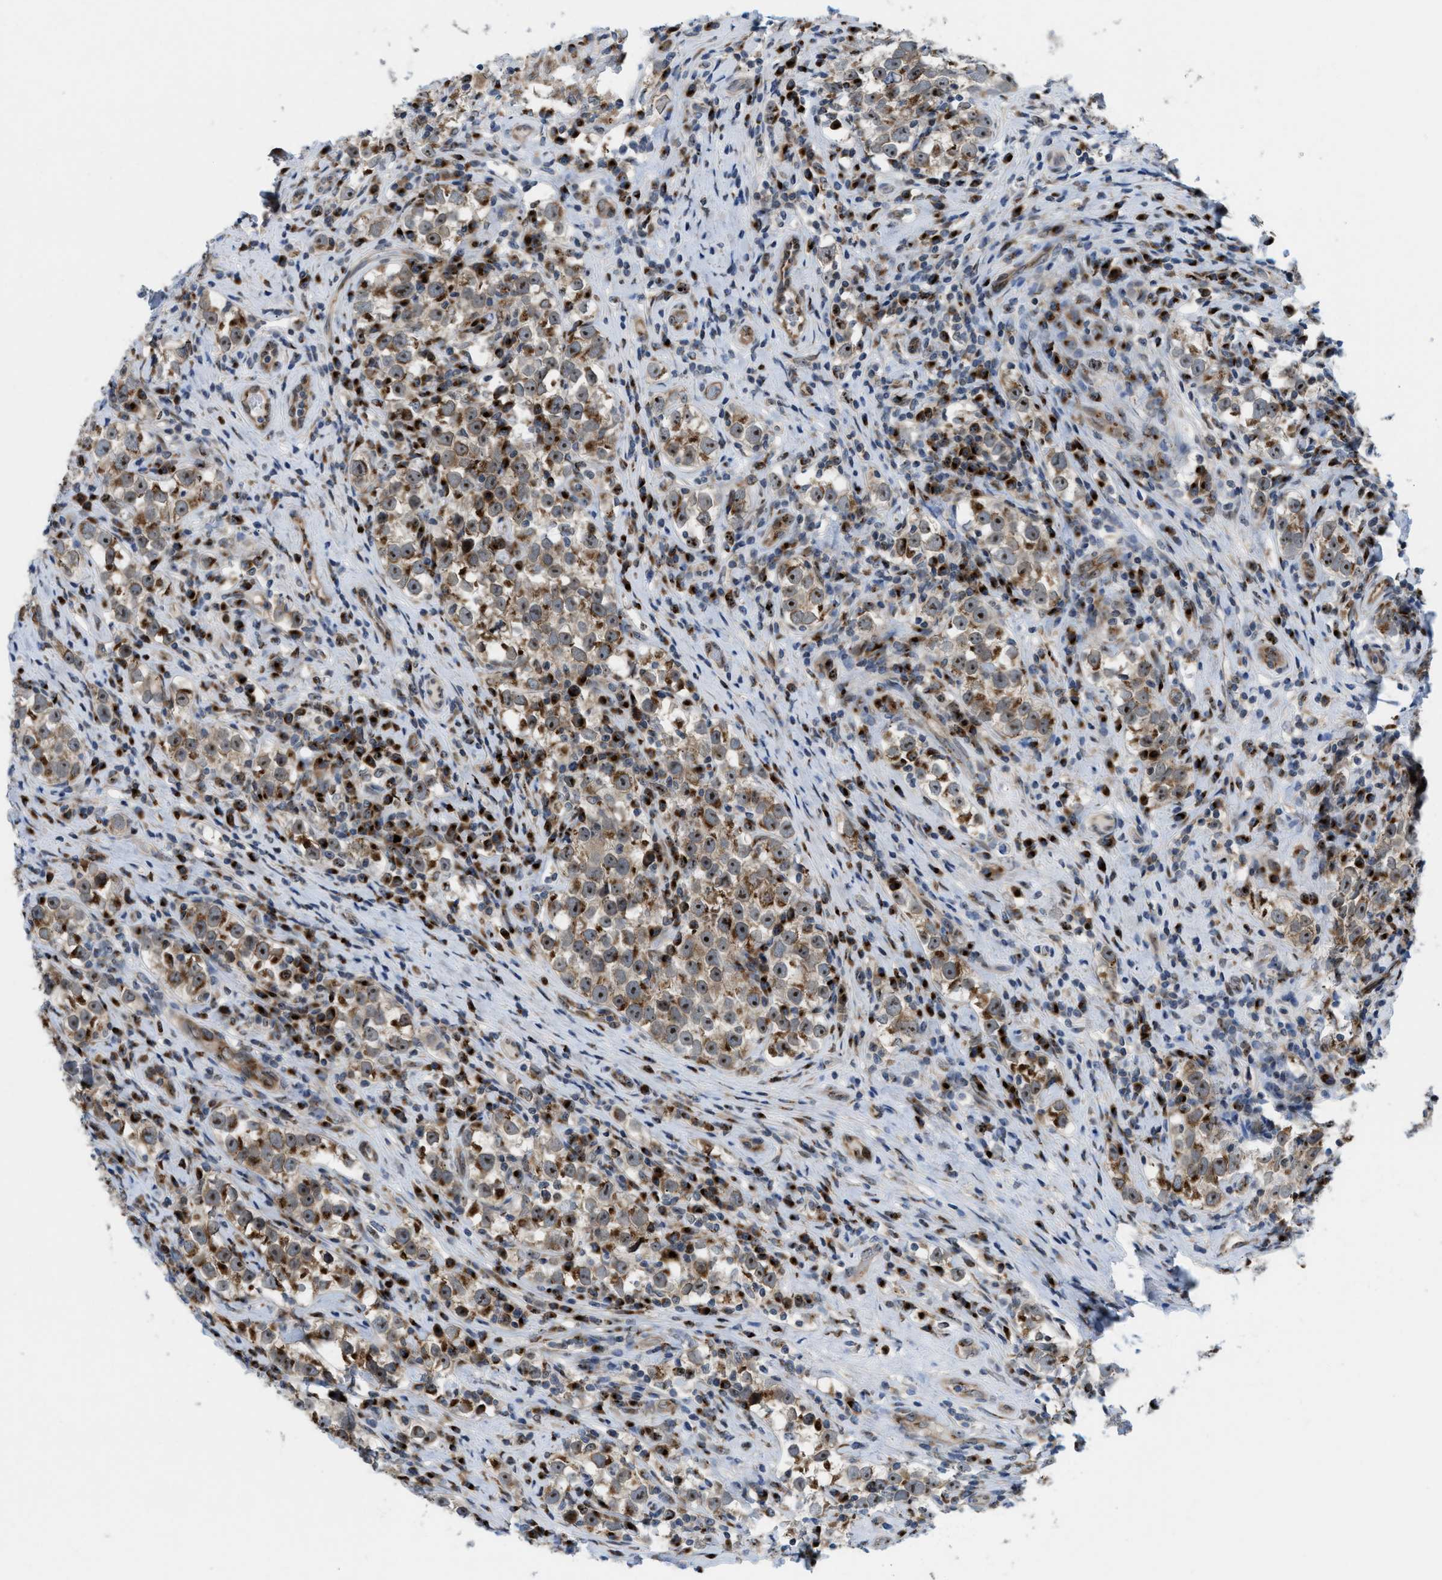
{"staining": {"intensity": "moderate", "quantity": "25%-75%", "location": "nuclear"}, "tissue": "testis cancer", "cell_type": "Tumor cells", "image_type": "cancer", "snomed": [{"axis": "morphology", "description": "Normal tissue, NOS"}, {"axis": "morphology", "description": "Seminoma, NOS"}, {"axis": "topography", "description": "Testis"}], "caption": "Testis cancer tissue displays moderate nuclear positivity in about 25%-75% of tumor cells, visualized by immunohistochemistry.", "gene": "SLC38A10", "patient": {"sex": "male", "age": 43}}